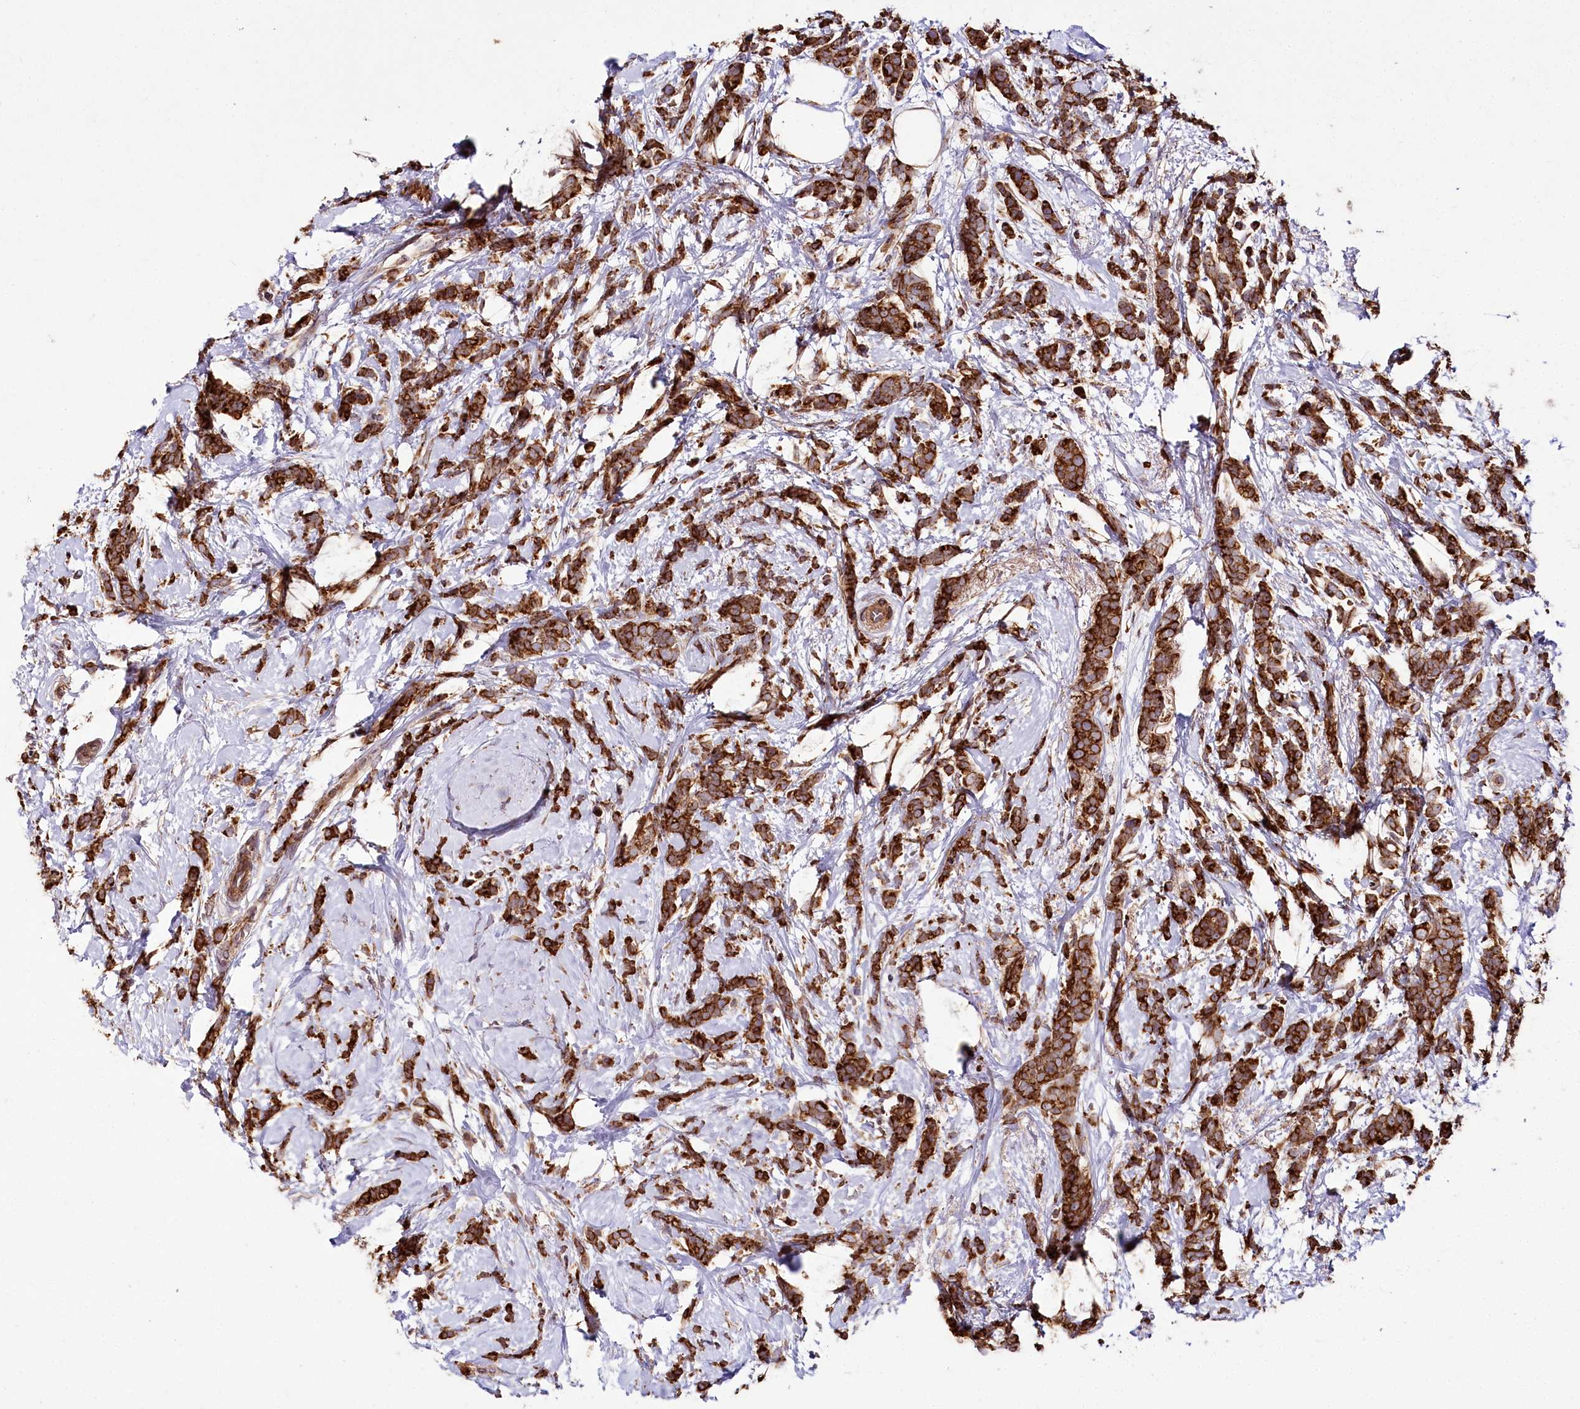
{"staining": {"intensity": "strong", "quantity": ">75%", "location": "cytoplasmic/membranous"}, "tissue": "breast cancer", "cell_type": "Tumor cells", "image_type": "cancer", "snomed": [{"axis": "morphology", "description": "Lobular carcinoma"}, {"axis": "topography", "description": "Breast"}], "caption": "Immunohistochemical staining of breast cancer (lobular carcinoma) exhibits strong cytoplasmic/membranous protein expression in about >75% of tumor cells.", "gene": "RAB7A", "patient": {"sex": "female", "age": 58}}